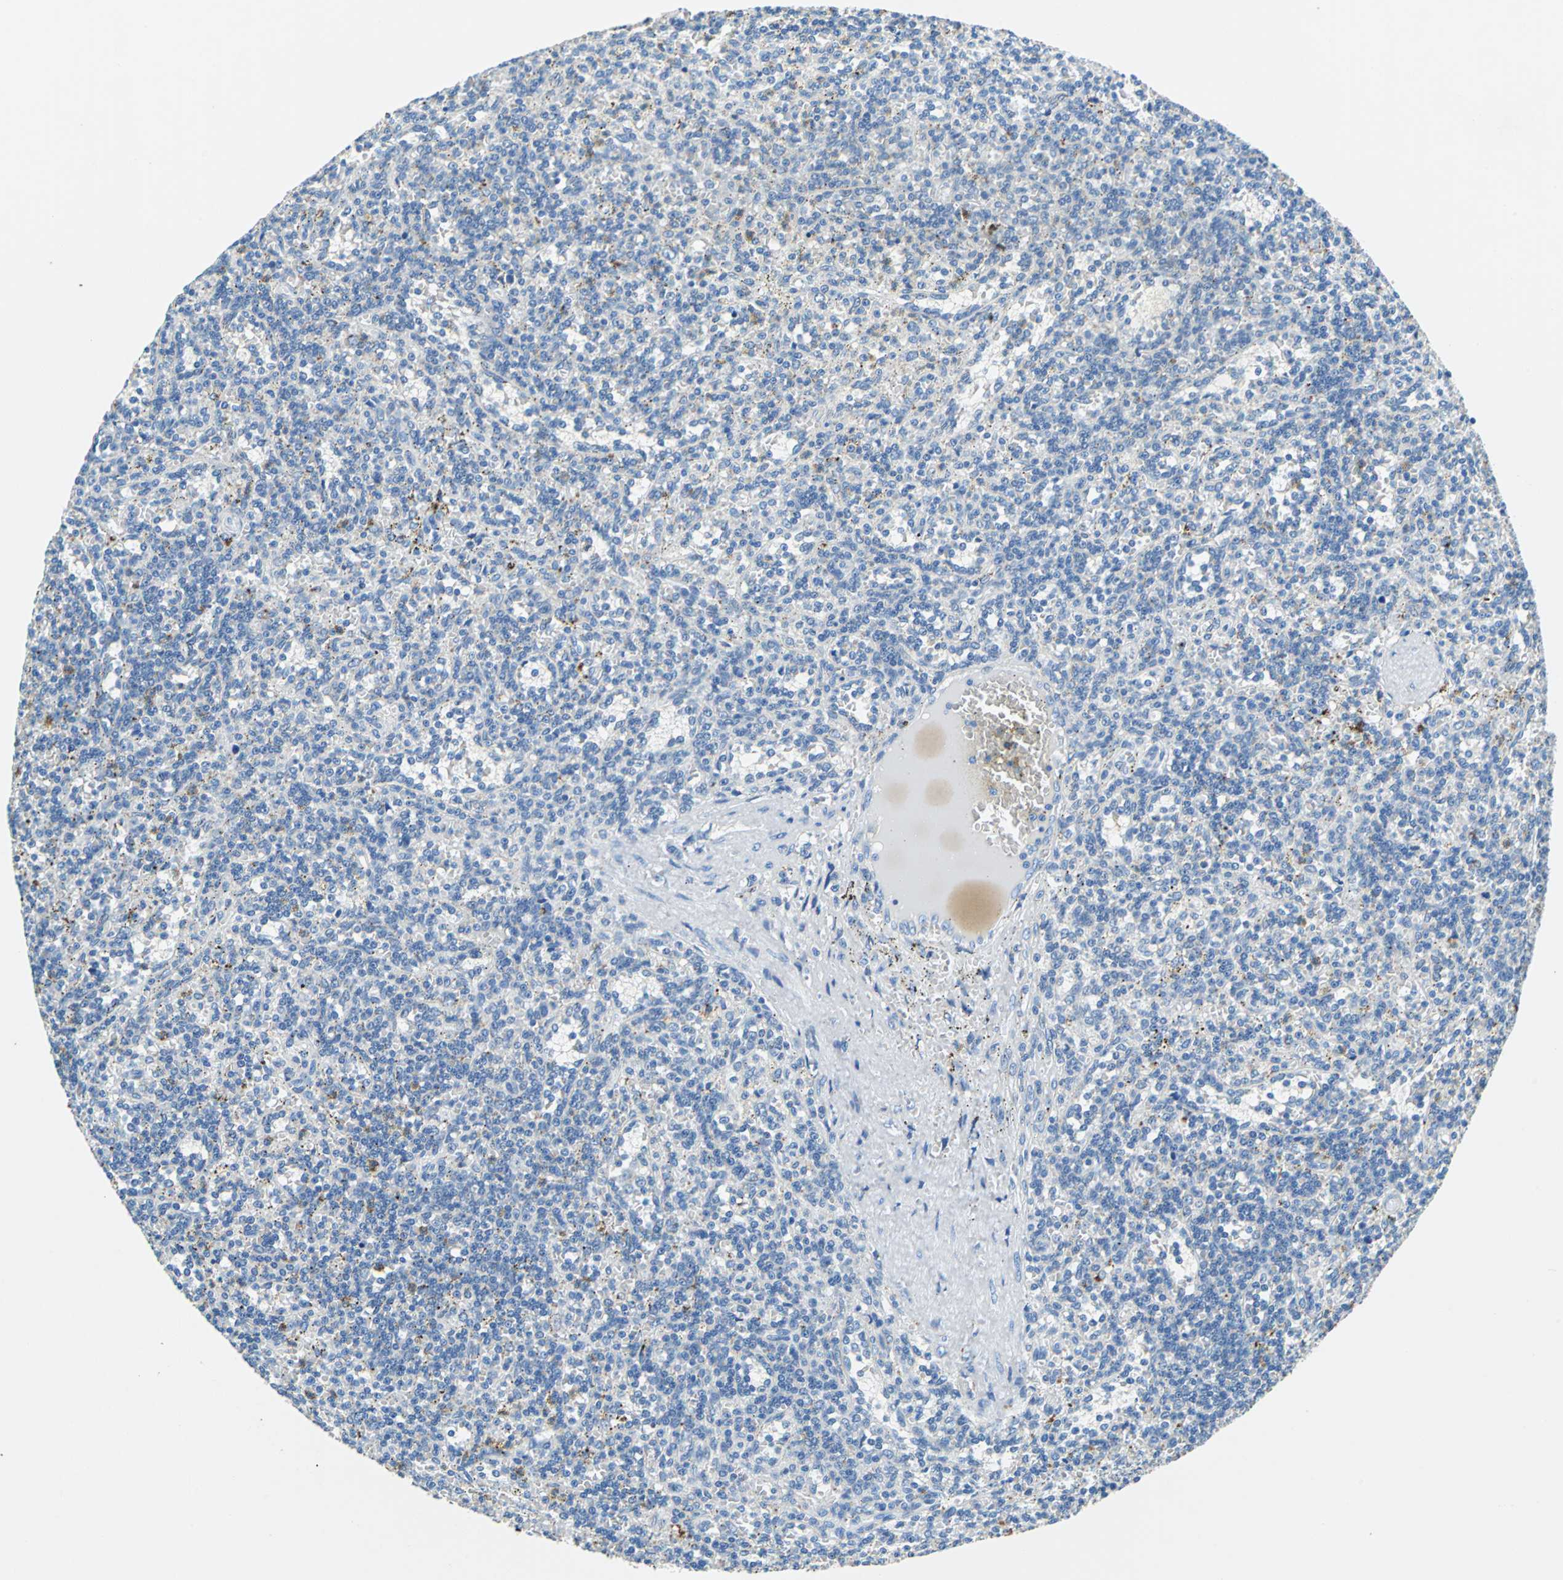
{"staining": {"intensity": "negative", "quantity": "none", "location": "none"}, "tissue": "lymphoma", "cell_type": "Tumor cells", "image_type": "cancer", "snomed": [{"axis": "morphology", "description": "Malignant lymphoma, non-Hodgkin's type, Low grade"}, {"axis": "topography", "description": "Spleen"}], "caption": "A high-resolution image shows immunohistochemistry (IHC) staining of low-grade malignant lymphoma, non-Hodgkin's type, which shows no significant positivity in tumor cells.", "gene": "TEX264", "patient": {"sex": "male", "age": 73}}